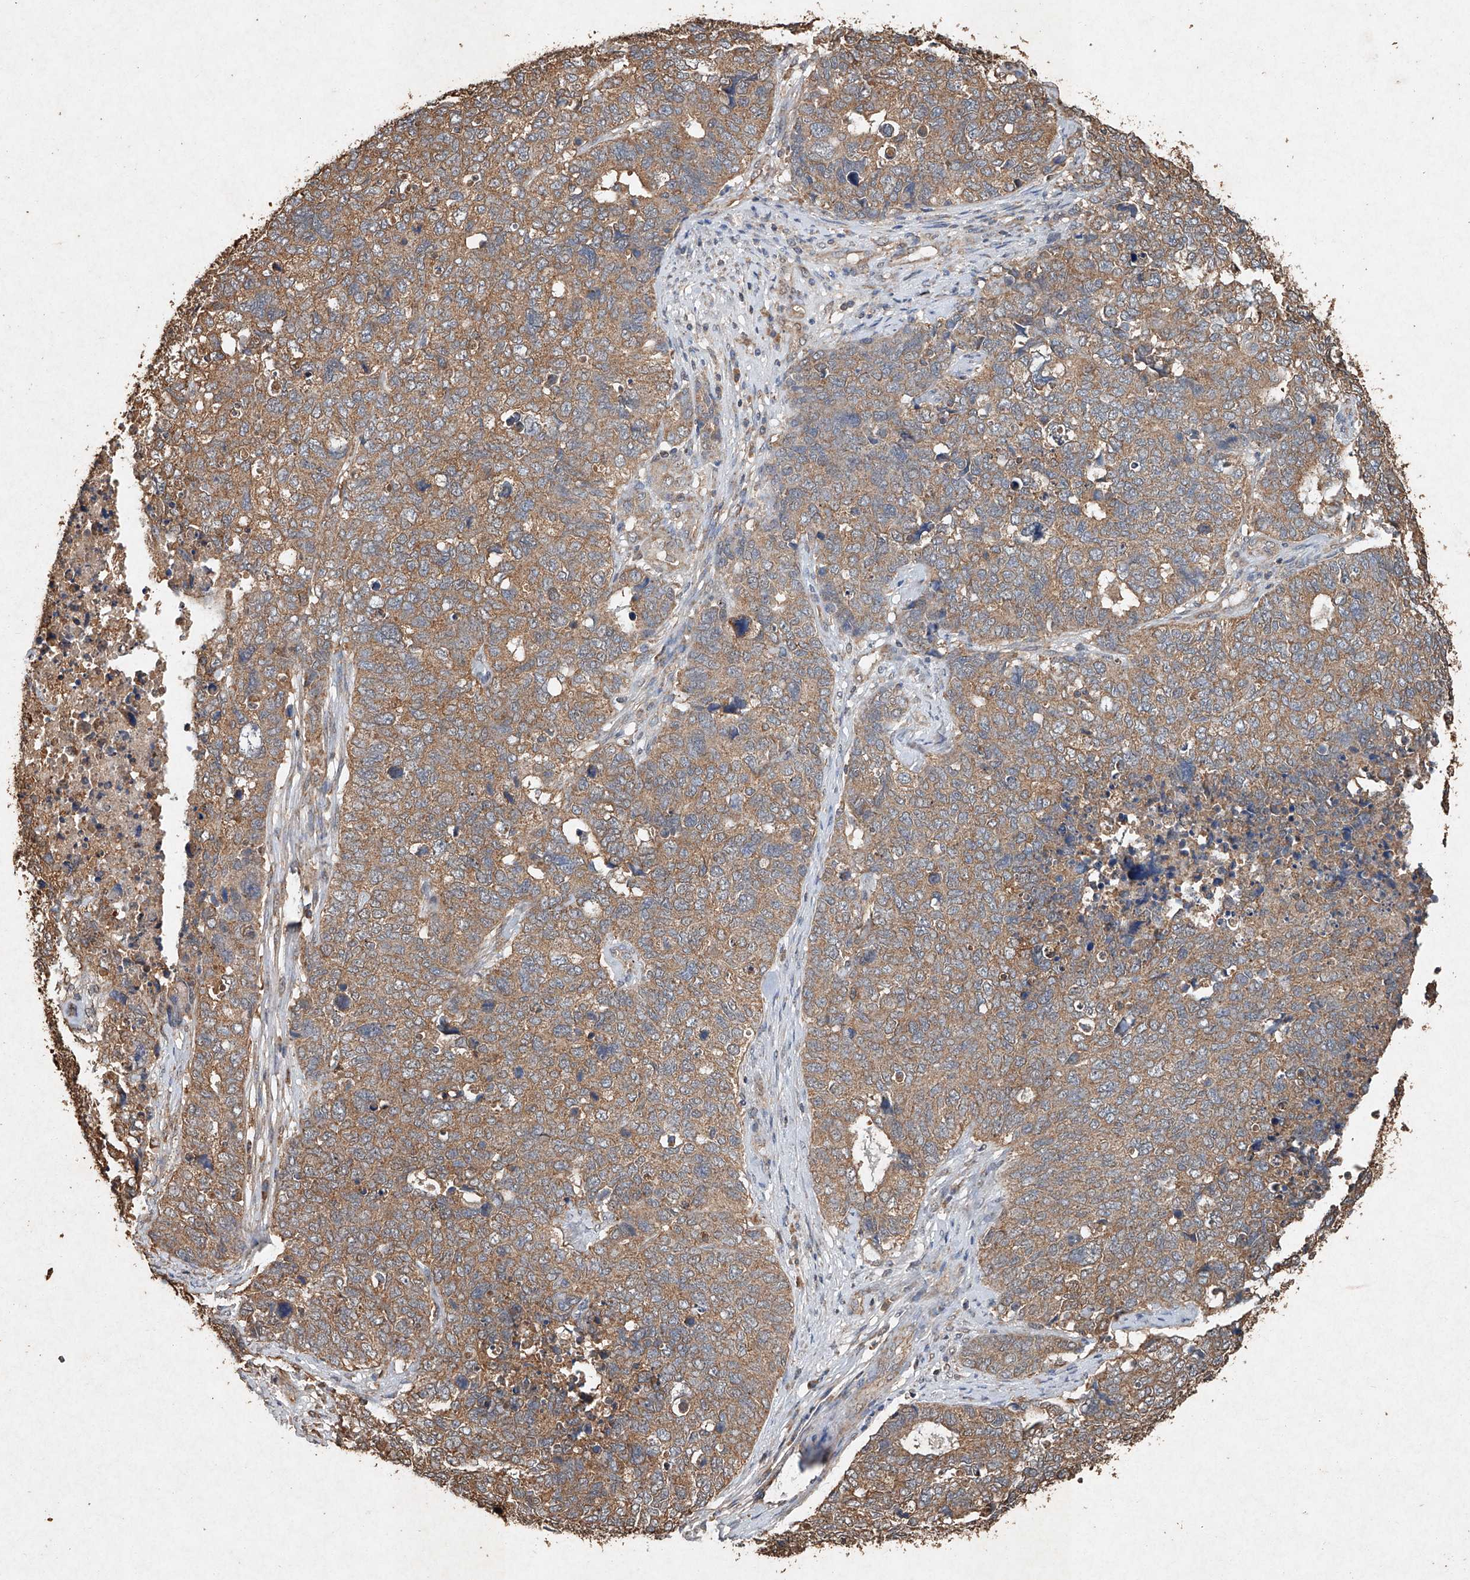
{"staining": {"intensity": "moderate", "quantity": ">75%", "location": "cytoplasmic/membranous"}, "tissue": "cervical cancer", "cell_type": "Tumor cells", "image_type": "cancer", "snomed": [{"axis": "morphology", "description": "Squamous cell carcinoma, NOS"}, {"axis": "topography", "description": "Cervix"}], "caption": "Protein expression analysis of cervical cancer displays moderate cytoplasmic/membranous expression in about >75% of tumor cells. Immunohistochemistry stains the protein in brown and the nuclei are stained blue.", "gene": "STK3", "patient": {"sex": "female", "age": 63}}